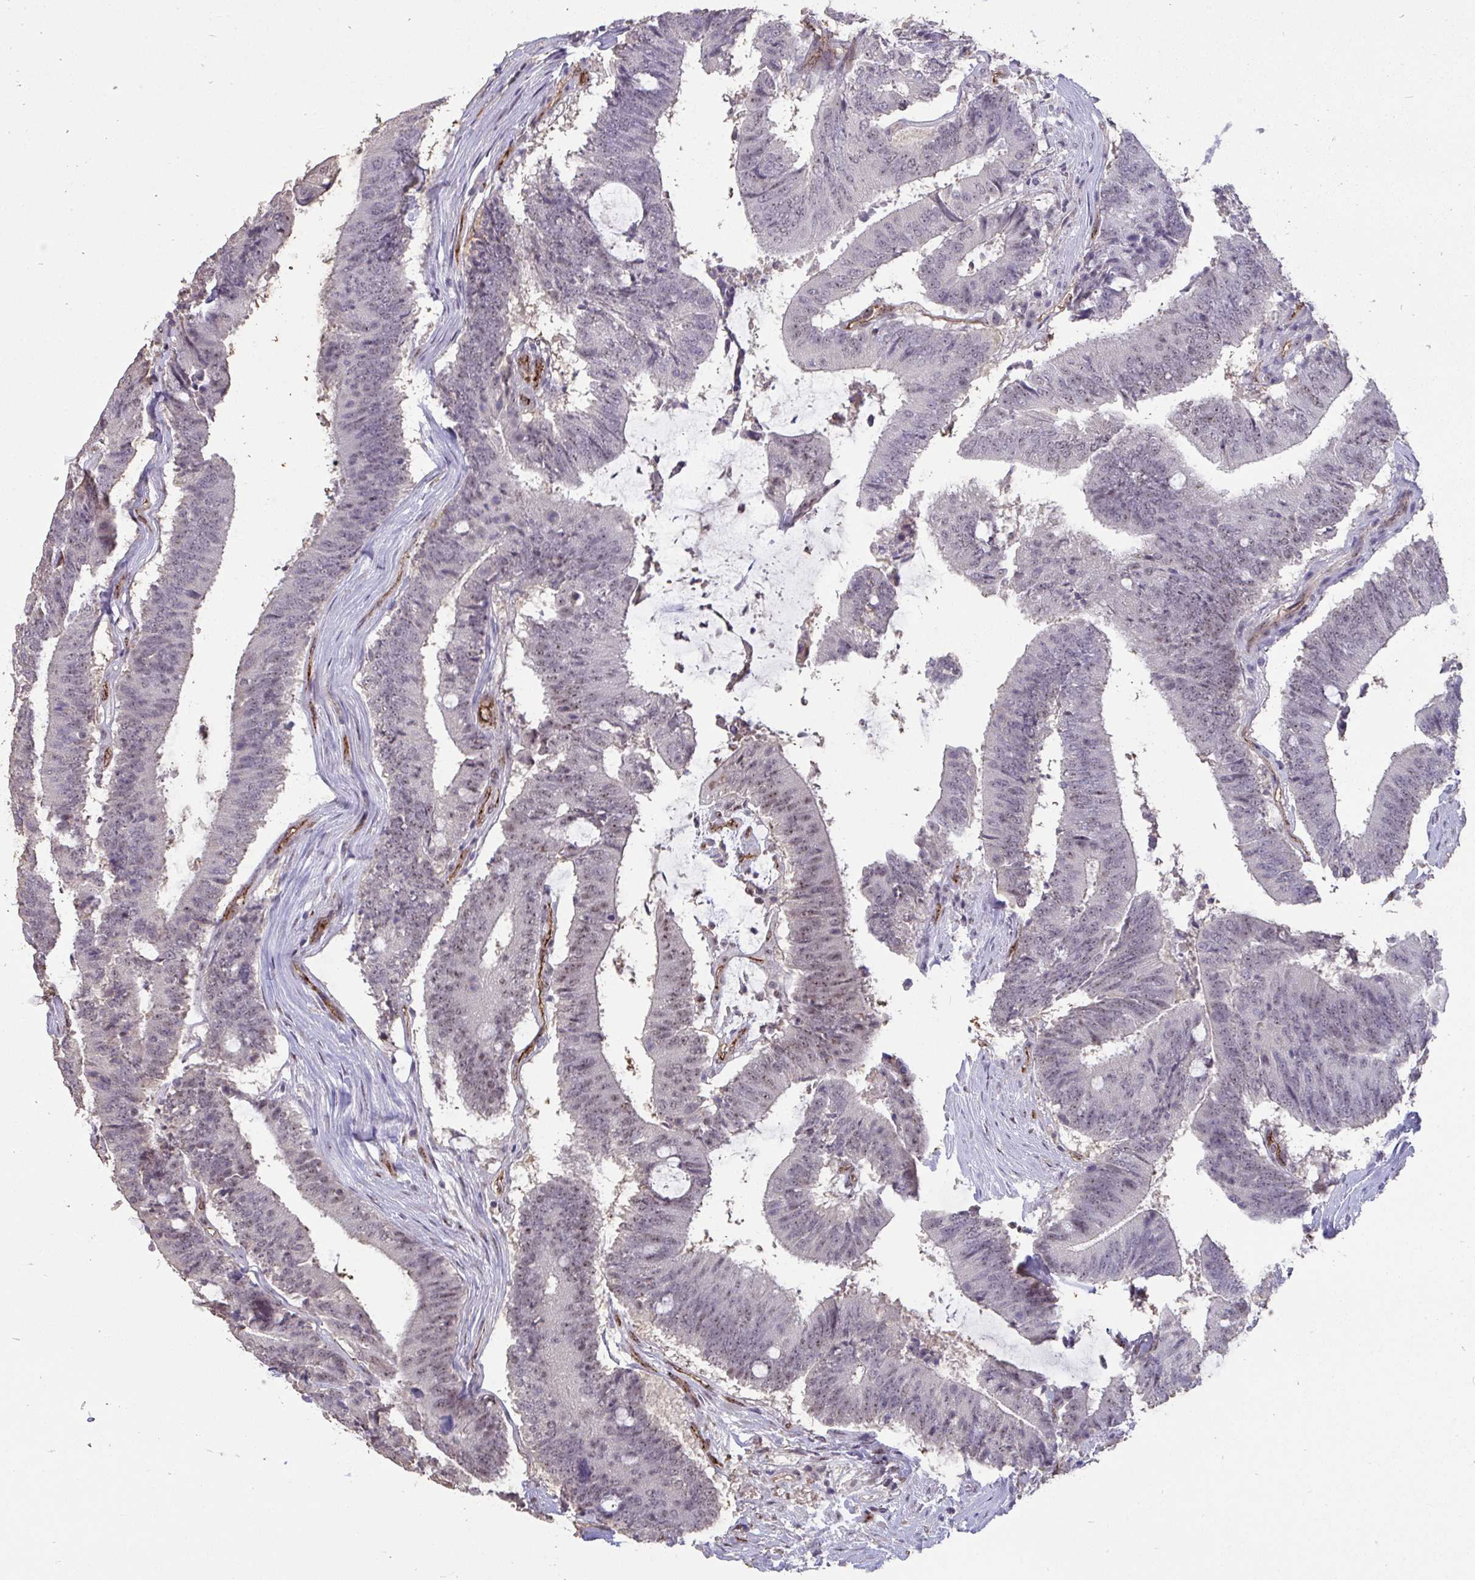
{"staining": {"intensity": "weak", "quantity": ">75%", "location": "nuclear"}, "tissue": "colorectal cancer", "cell_type": "Tumor cells", "image_type": "cancer", "snomed": [{"axis": "morphology", "description": "Adenocarcinoma, NOS"}, {"axis": "topography", "description": "Colon"}], "caption": "Tumor cells display low levels of weak nuclear expression in about >75% of cells in human adenocarcinoma (colorectal).", "gene": "SENP3", "patient": {"sex": "female", "age": 43}}